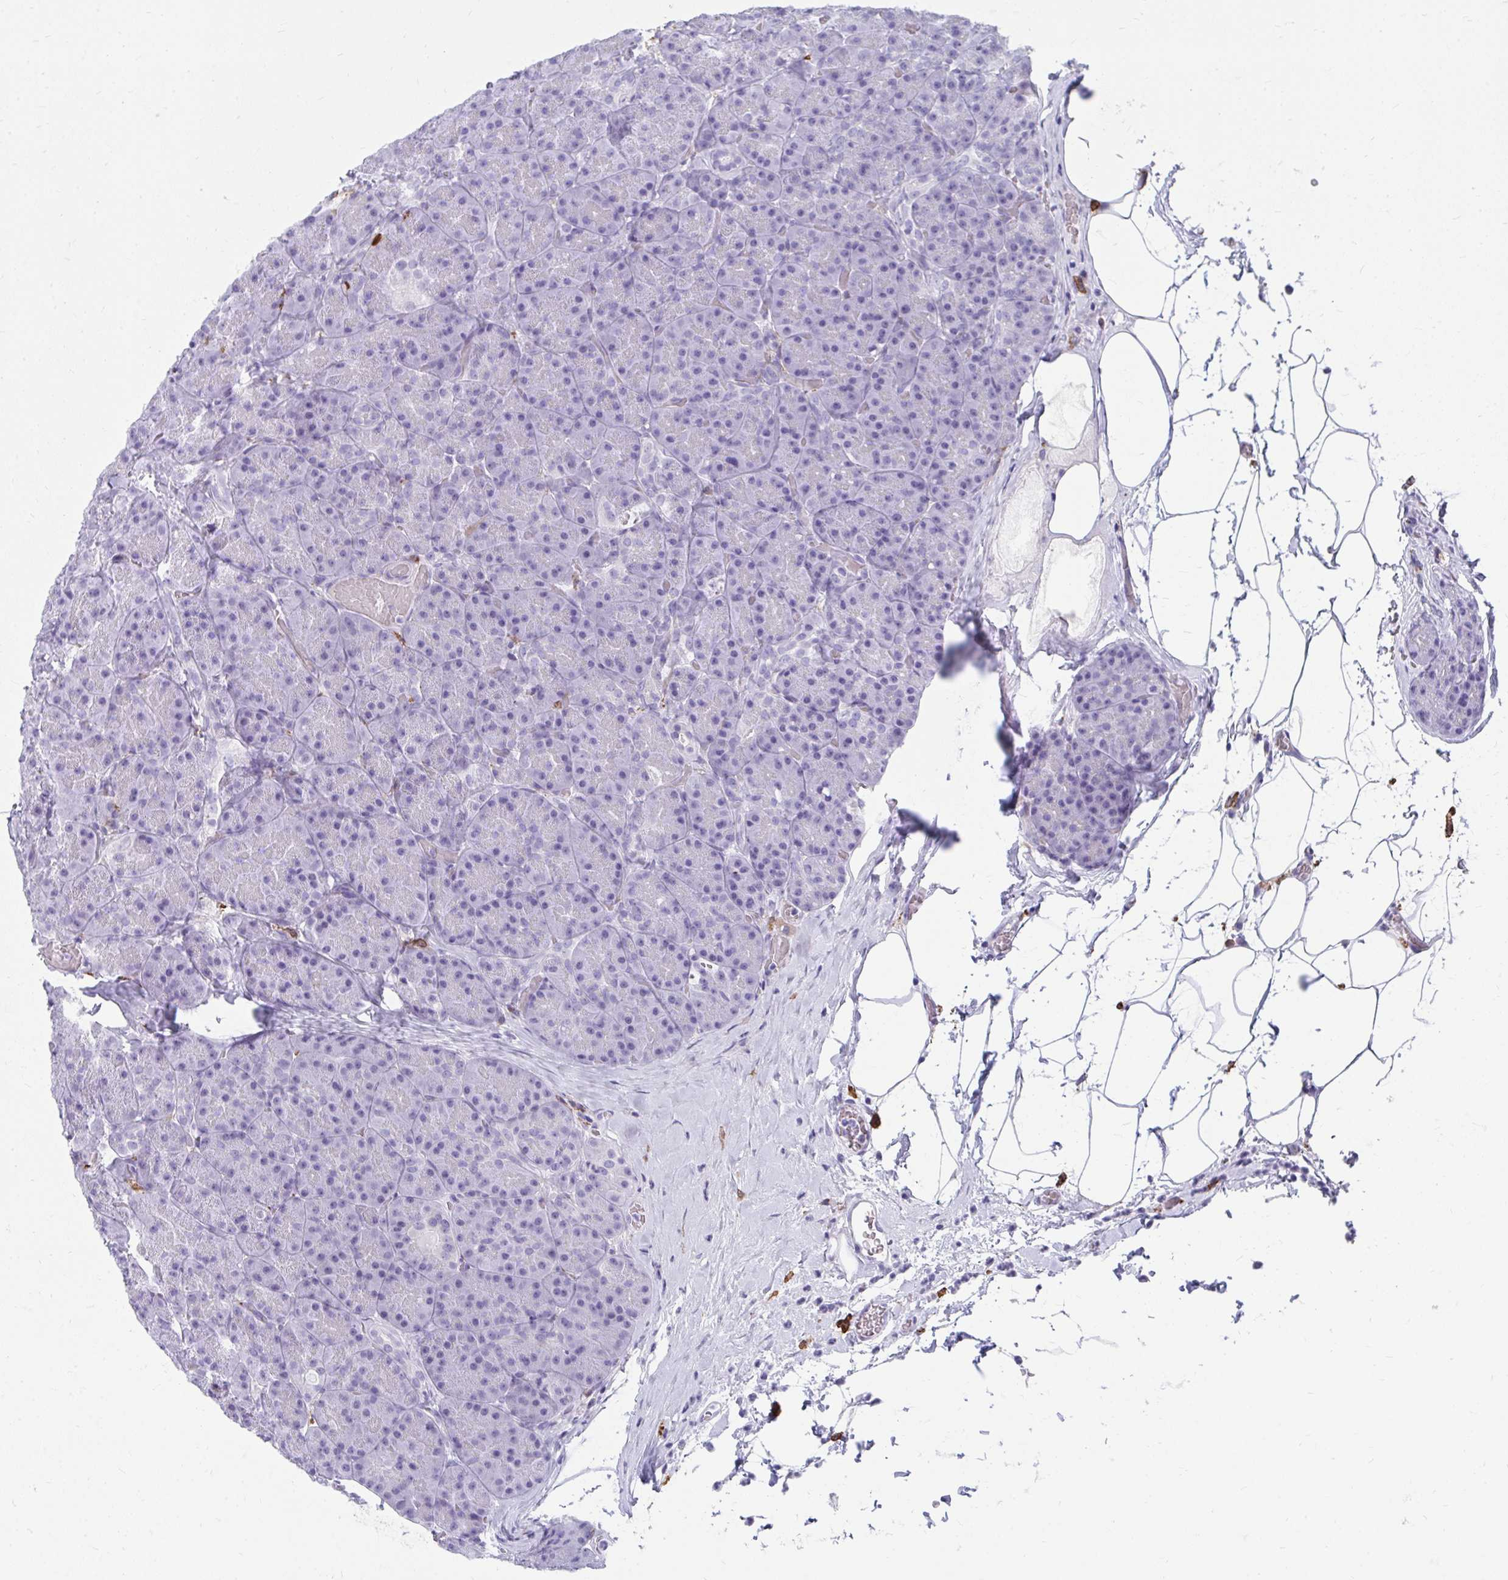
{"staining": {"intensity": "negative", "quantity": "none", "location": "none"}, "tissue": "pancreas", "cell_type": "Exocrine glandular cells", "image_type": "normal", "snomed": [{"axis": "morphology", "description": "Normal tissue, NOS"}, {"axis": "topography", "description": "Pancreas"}], "caption": "The image demonstrates no staining of exocrine glandular cells in unremarkable pancreas. (DAB IHC visualized using brightfield microscopy, high magnification).", "gene": "CD163", "patient": {"sex": "male", "age": 57}}